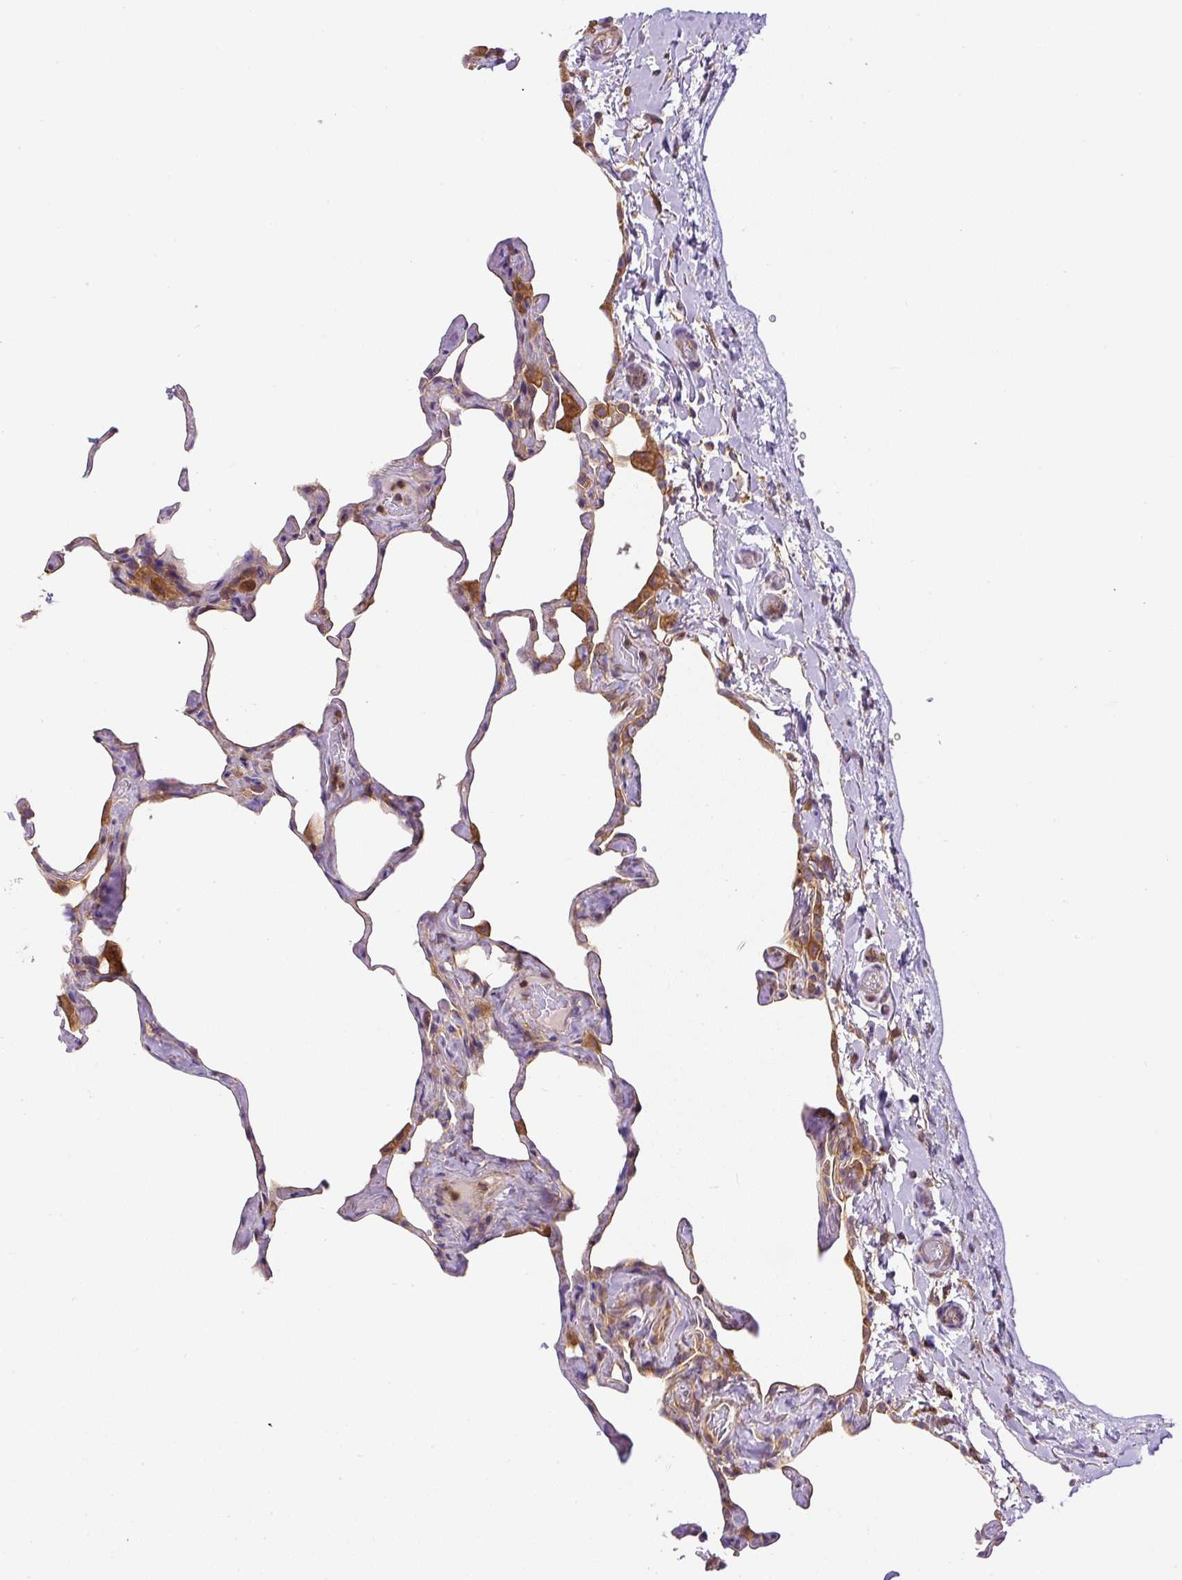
{"staining": {"intensity": "weak", "quantity": "<25%", "location": "cytoplasmic/membranous"}, "tissue": "lung", "cell_type": "Alveolar cells", "image_type": "normal", "snomed": [{"axis": "morphology", "description": "Normal tissue, NOS"}, {"axis": "topography", "description": "Lung"}], "caption": "This is a image of immunohistochemistry staining of unremarkable lung, which shows no positivity in alveolar cells. The staining was performed using DAB to visualize the protein expression in brown, while the nuclei were stained in blue with hematoxylin (Magnification: 20x).", "gene": "CCDC28A", "patient": {"sex": "male", "age": 65}}